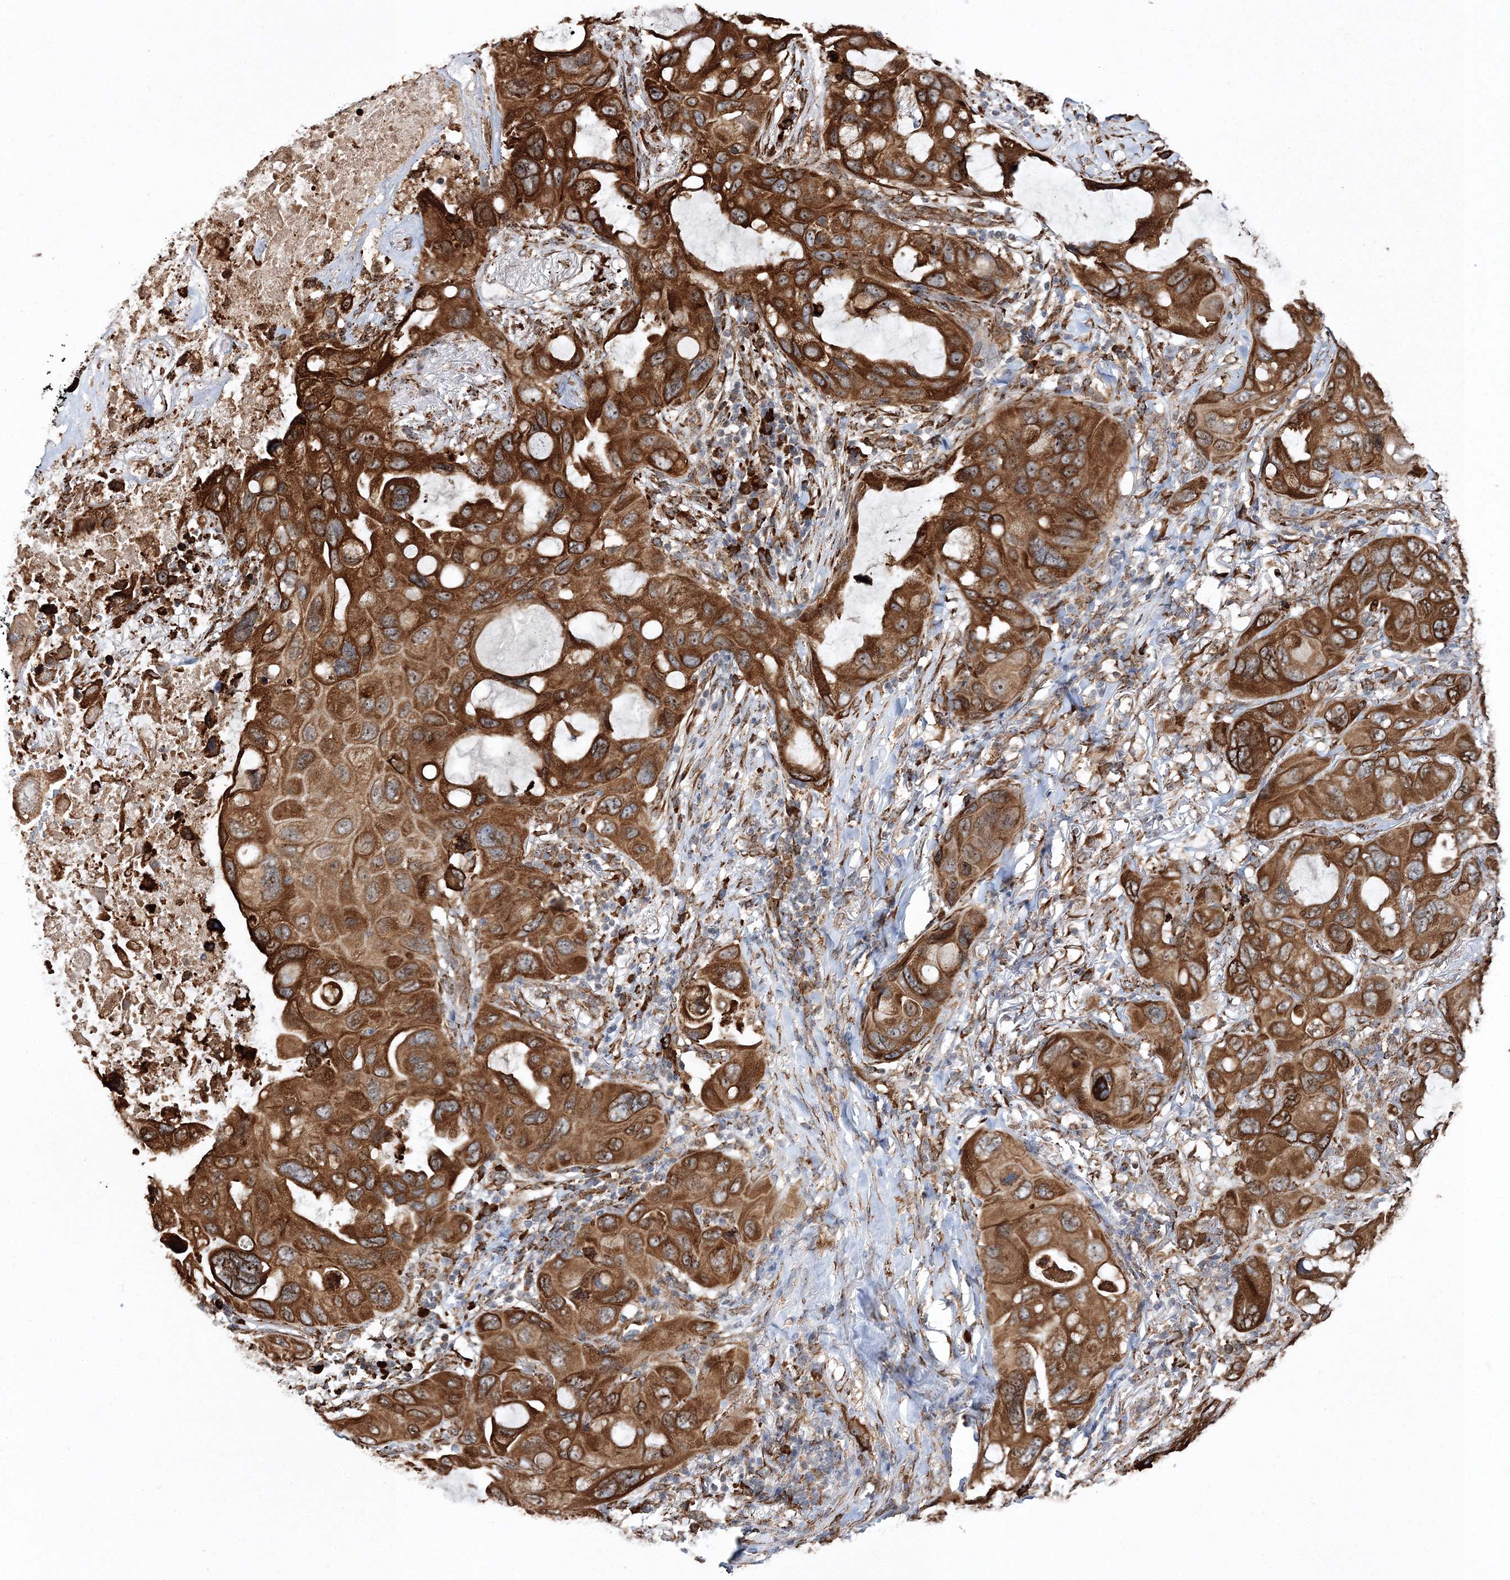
{"staining": {"intensity": "strong", "quantity": ">75%", "location": "cytoplasmic/membranous"}, "tissue": "lung cancer", "cell_type": "Tumor cells", "image_type": "cancer", "snomed": [{"axis": "morphology", "description": "Squamous cell carcinoma, NOS"}, {"axis": "topography", "description": "Lung"}], "caption": "Immunohistochemical staining of human lung cancer (squamous cell carcinoma) exhibits strong cytoplasmic/membranous protein positivity in approximately >75% of tumor cells. (Brightfield microscopy of DAB IHC at high magnification).", "gene": "SCRN3", "patient": {"sex": "female", "age": 73}}